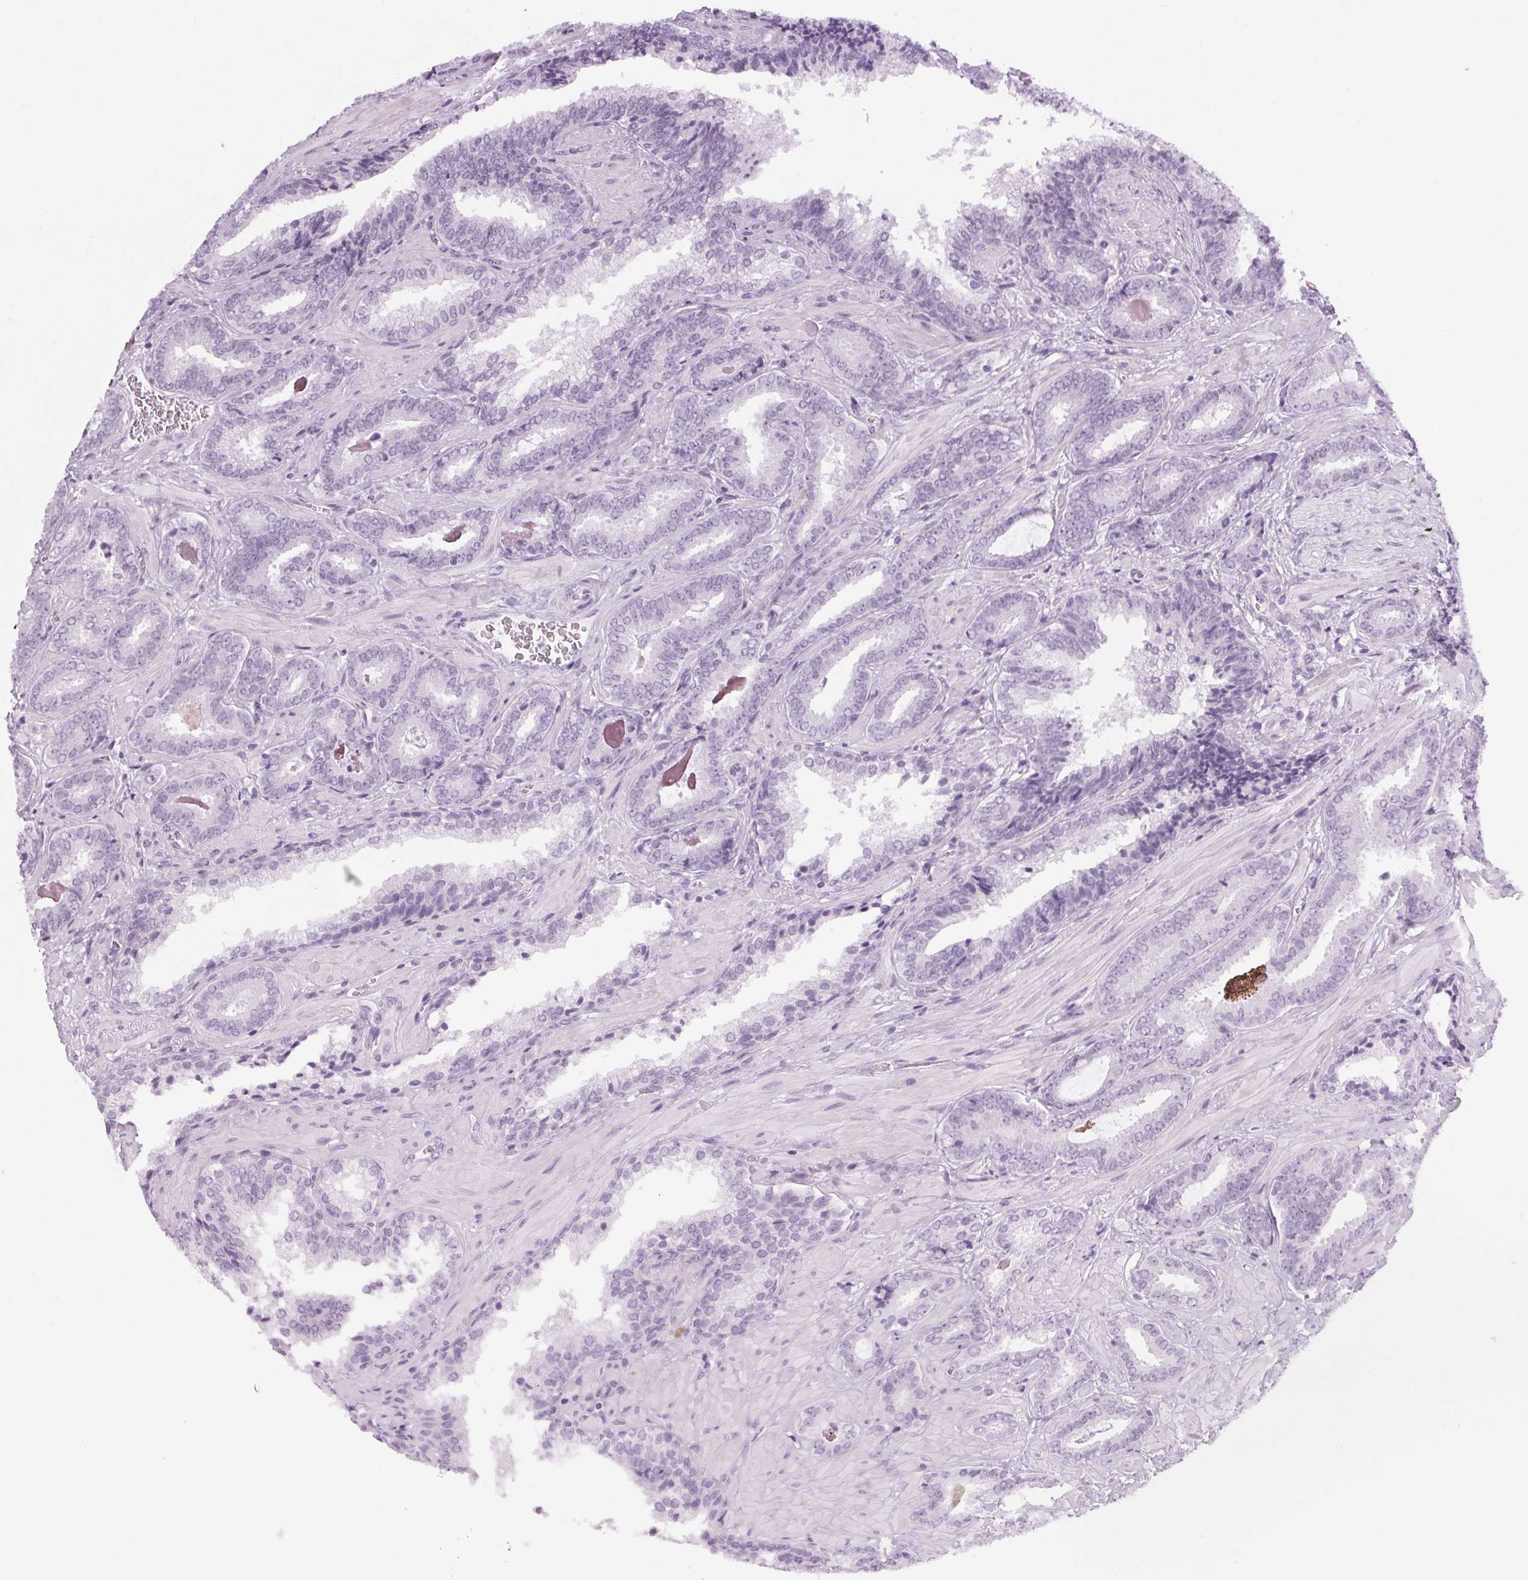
{"staining": {"intensity": "negative", "quantity": "none", "location": "none"}, "tissue": "prostate cancer", "cell_type": "Tumor cells", "image_type": "cancer", "snomed": [{"axis": "morphology", "description": "Adenocarcinoma, Low grade"}, {"axis": "topography", "description": "Prostate"}], "caption": "Tumor cells show no significant protein positivity in prostate cancer (low-grade adenocarcinoma).", "gene": "LRP2", "patient": {"sex": "male", "age": 61}}